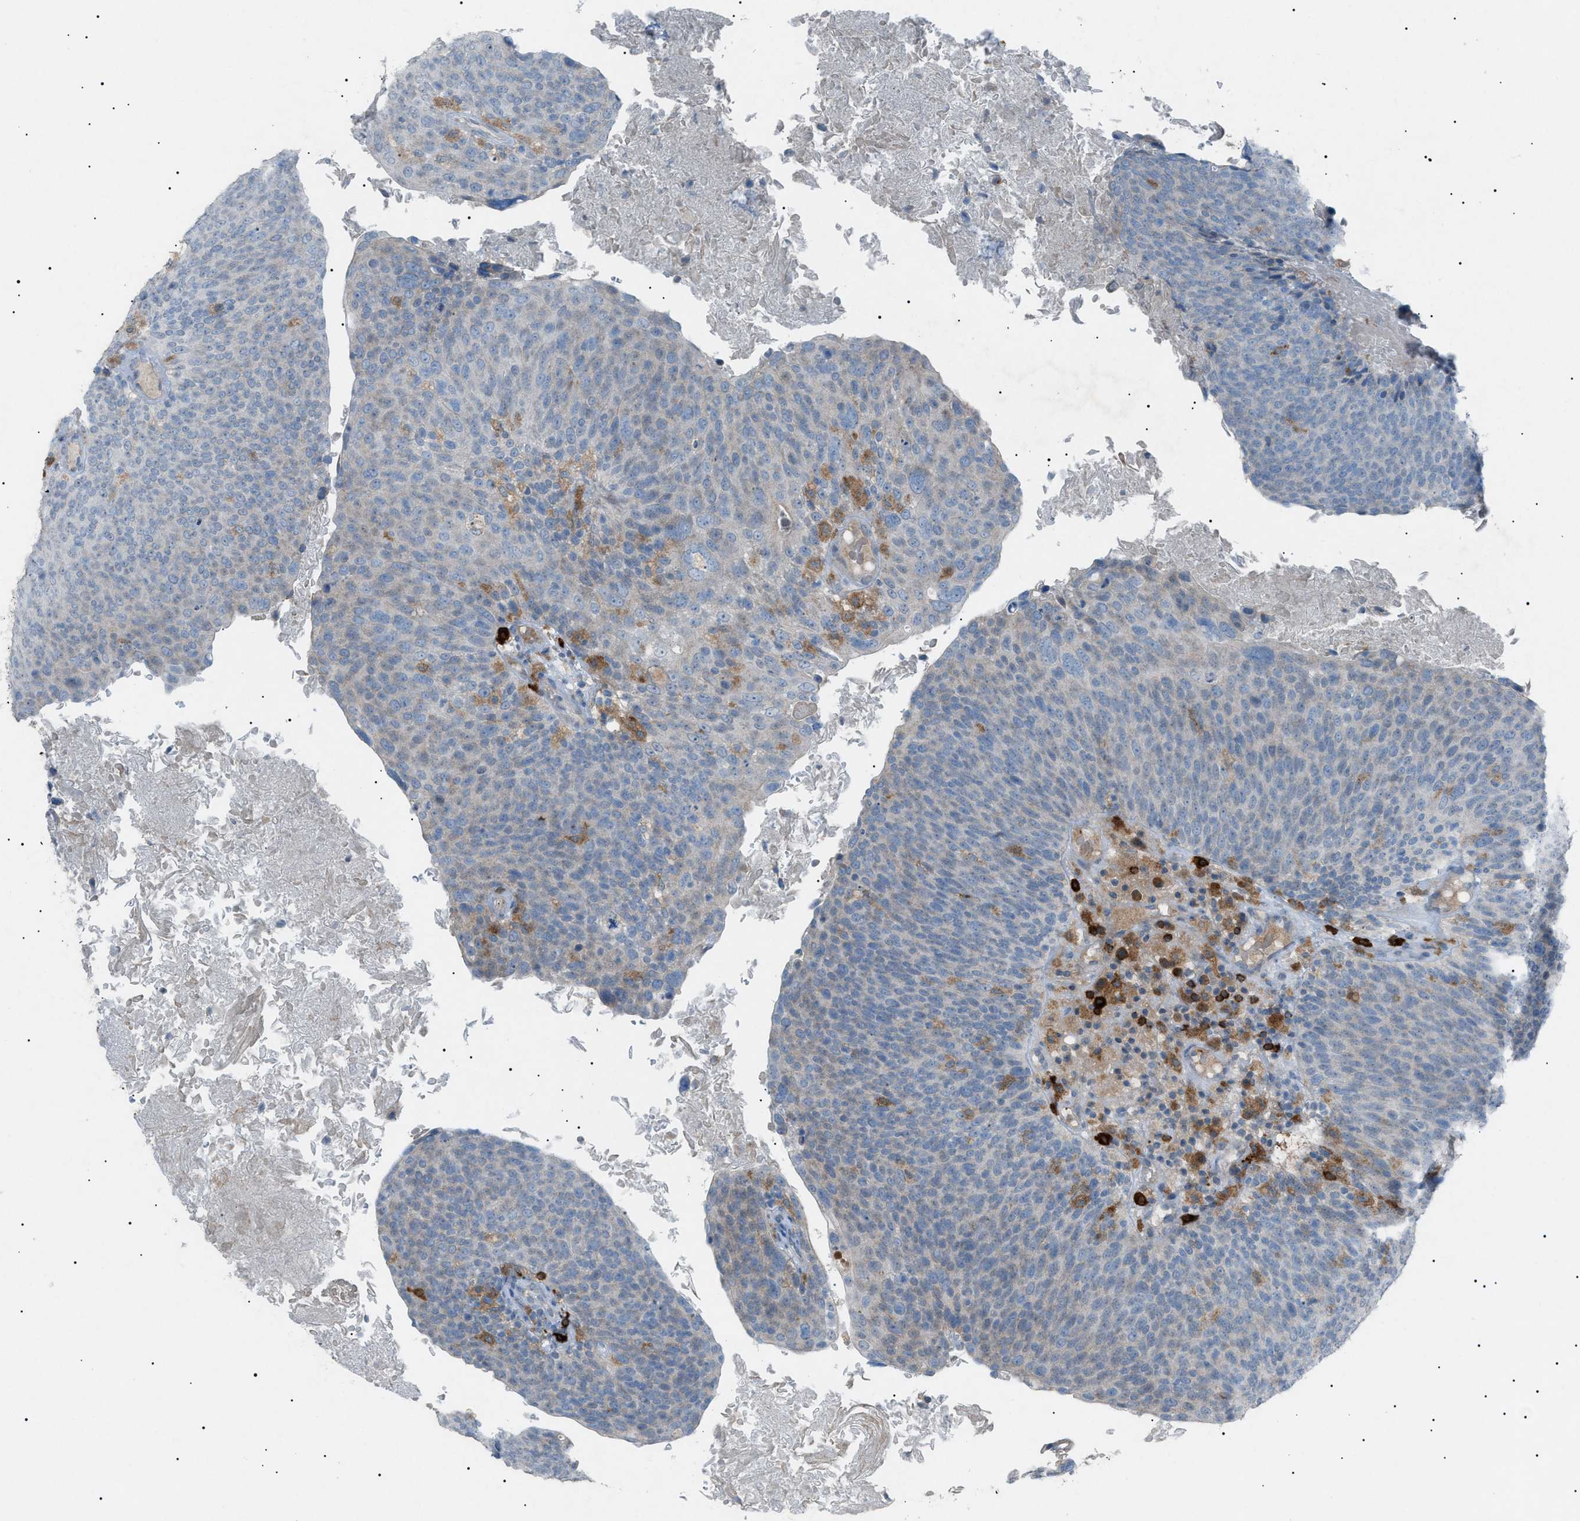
{"staining": {"intensity": "weak", "quantity": "<25%", "location": "cytoplasmic/membranous"}, "tissue": "head and neck cancer", "cell_type": "Tumor cells", "image_type": "cancer", "snomed": [{"axis": "morphology", "description": "Squamous cell carcinoma, NOS"}, {"axis": "morphology", "description": "Squamous cell carcinoma, metastatic, NOS"}, {"axis": "topography", "description": "Lymph node"}, {"axis": "topography", "description": "Head-Neck"}], "caption": "Tumor cells are negative for protein expression in human head and neck cancer.", "gene": "BTK", "patient": {"sex": "male", "age": 62}}